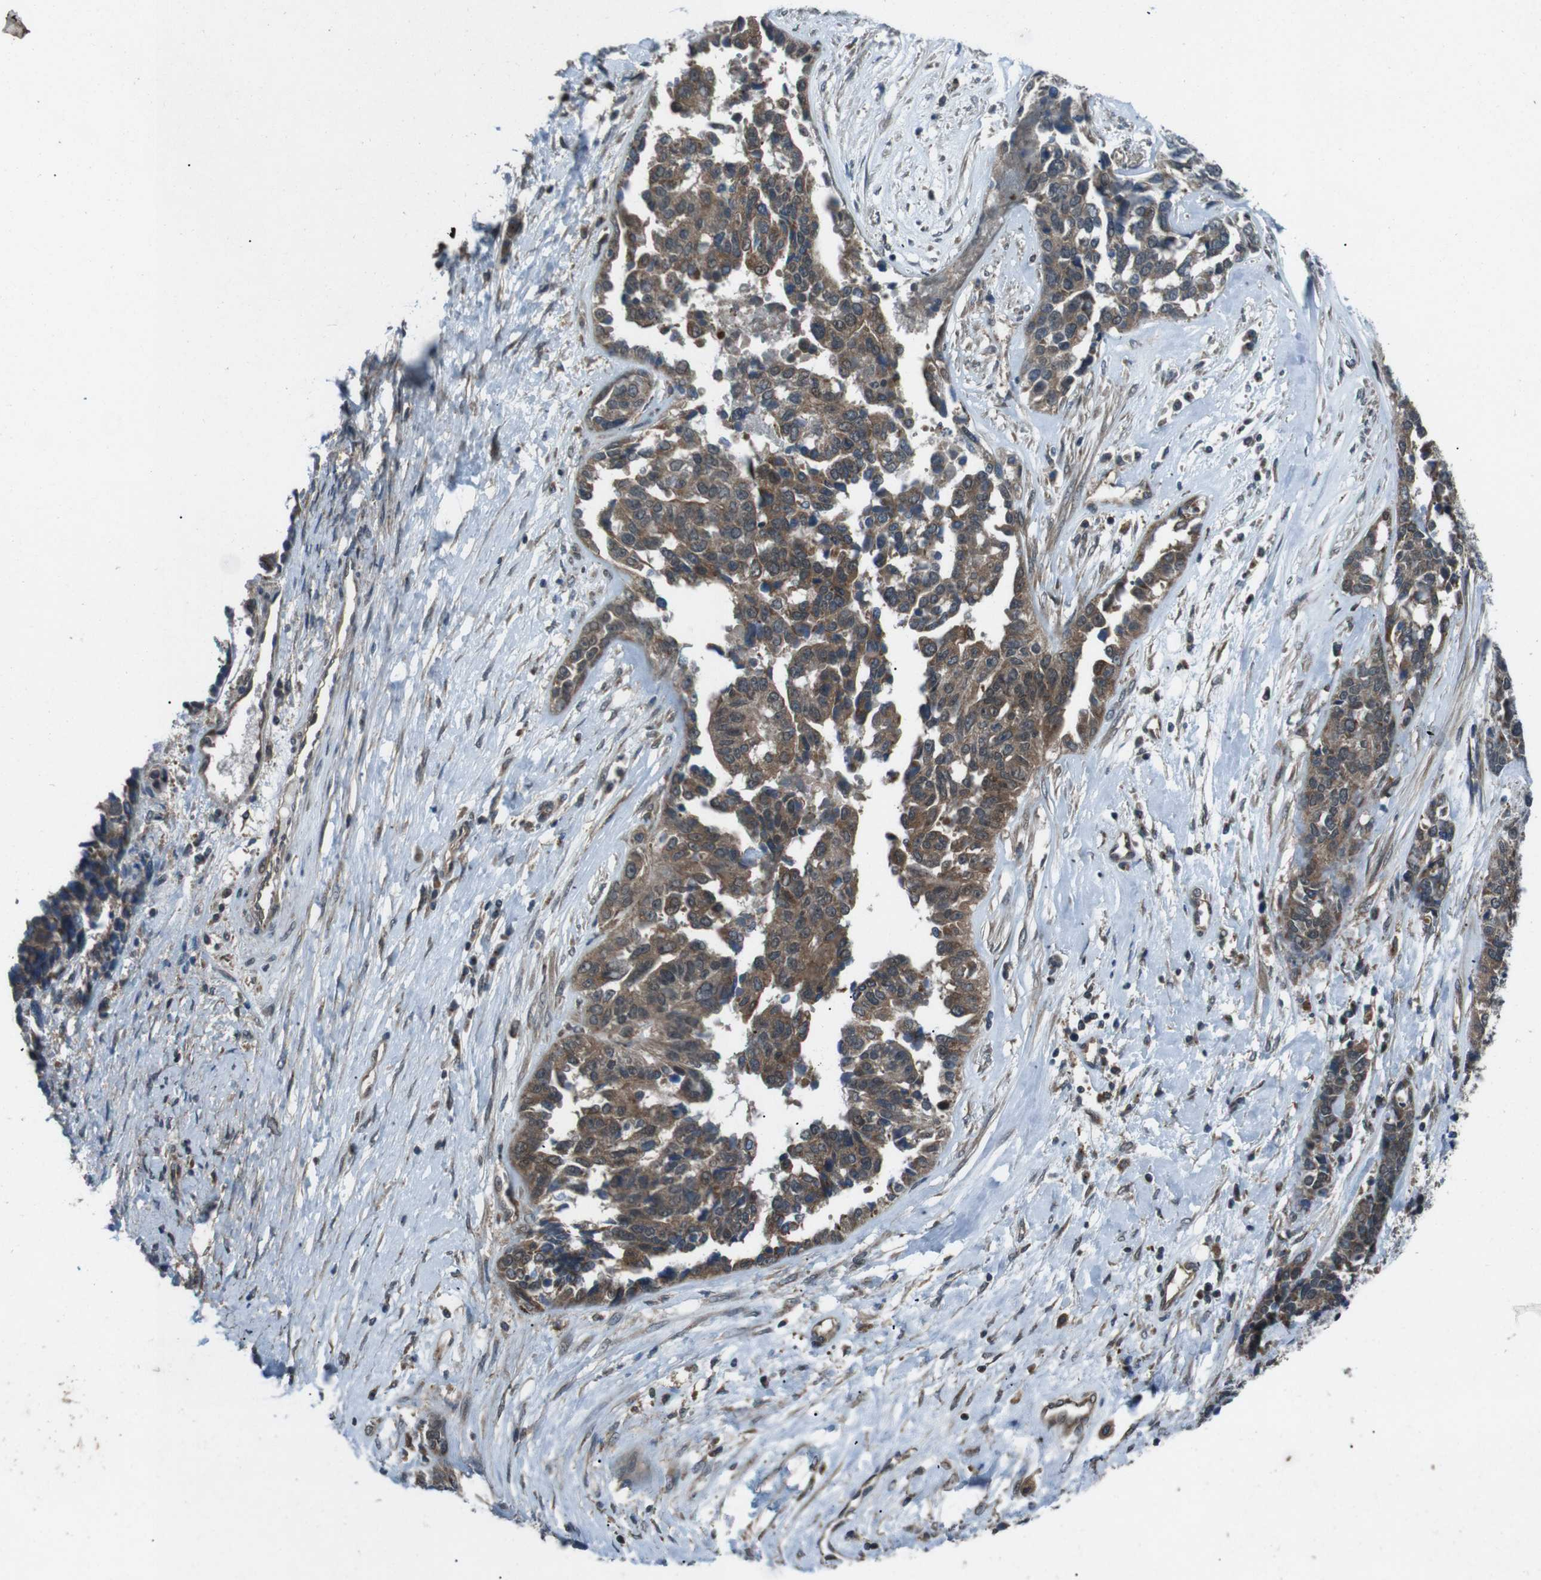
{"staining": {"intensity": "moderate", "quantity": ">75%", "location": "cytoplasmic/membranous"}, "tissue": "ovarian cancer", "cell_type": "Tumor cells", "image_type": "cancer", "snomed": [{"axis": "morphology", "description": "Cystadenocarcinoma, serous, NOS"}, {"axis": "topography", "description": "Ovary"}], "caption": "IHC photomicrograph of human ovarian cancer (serous cystadenocarcinoma) stained for a protein (brown), which displays medium levels of moderate cytoplasmic/membranous staining in approximately >75% of tumor cells.", "gene": "SLC27A4", "patient": {"sex": "female", "age": 44}}